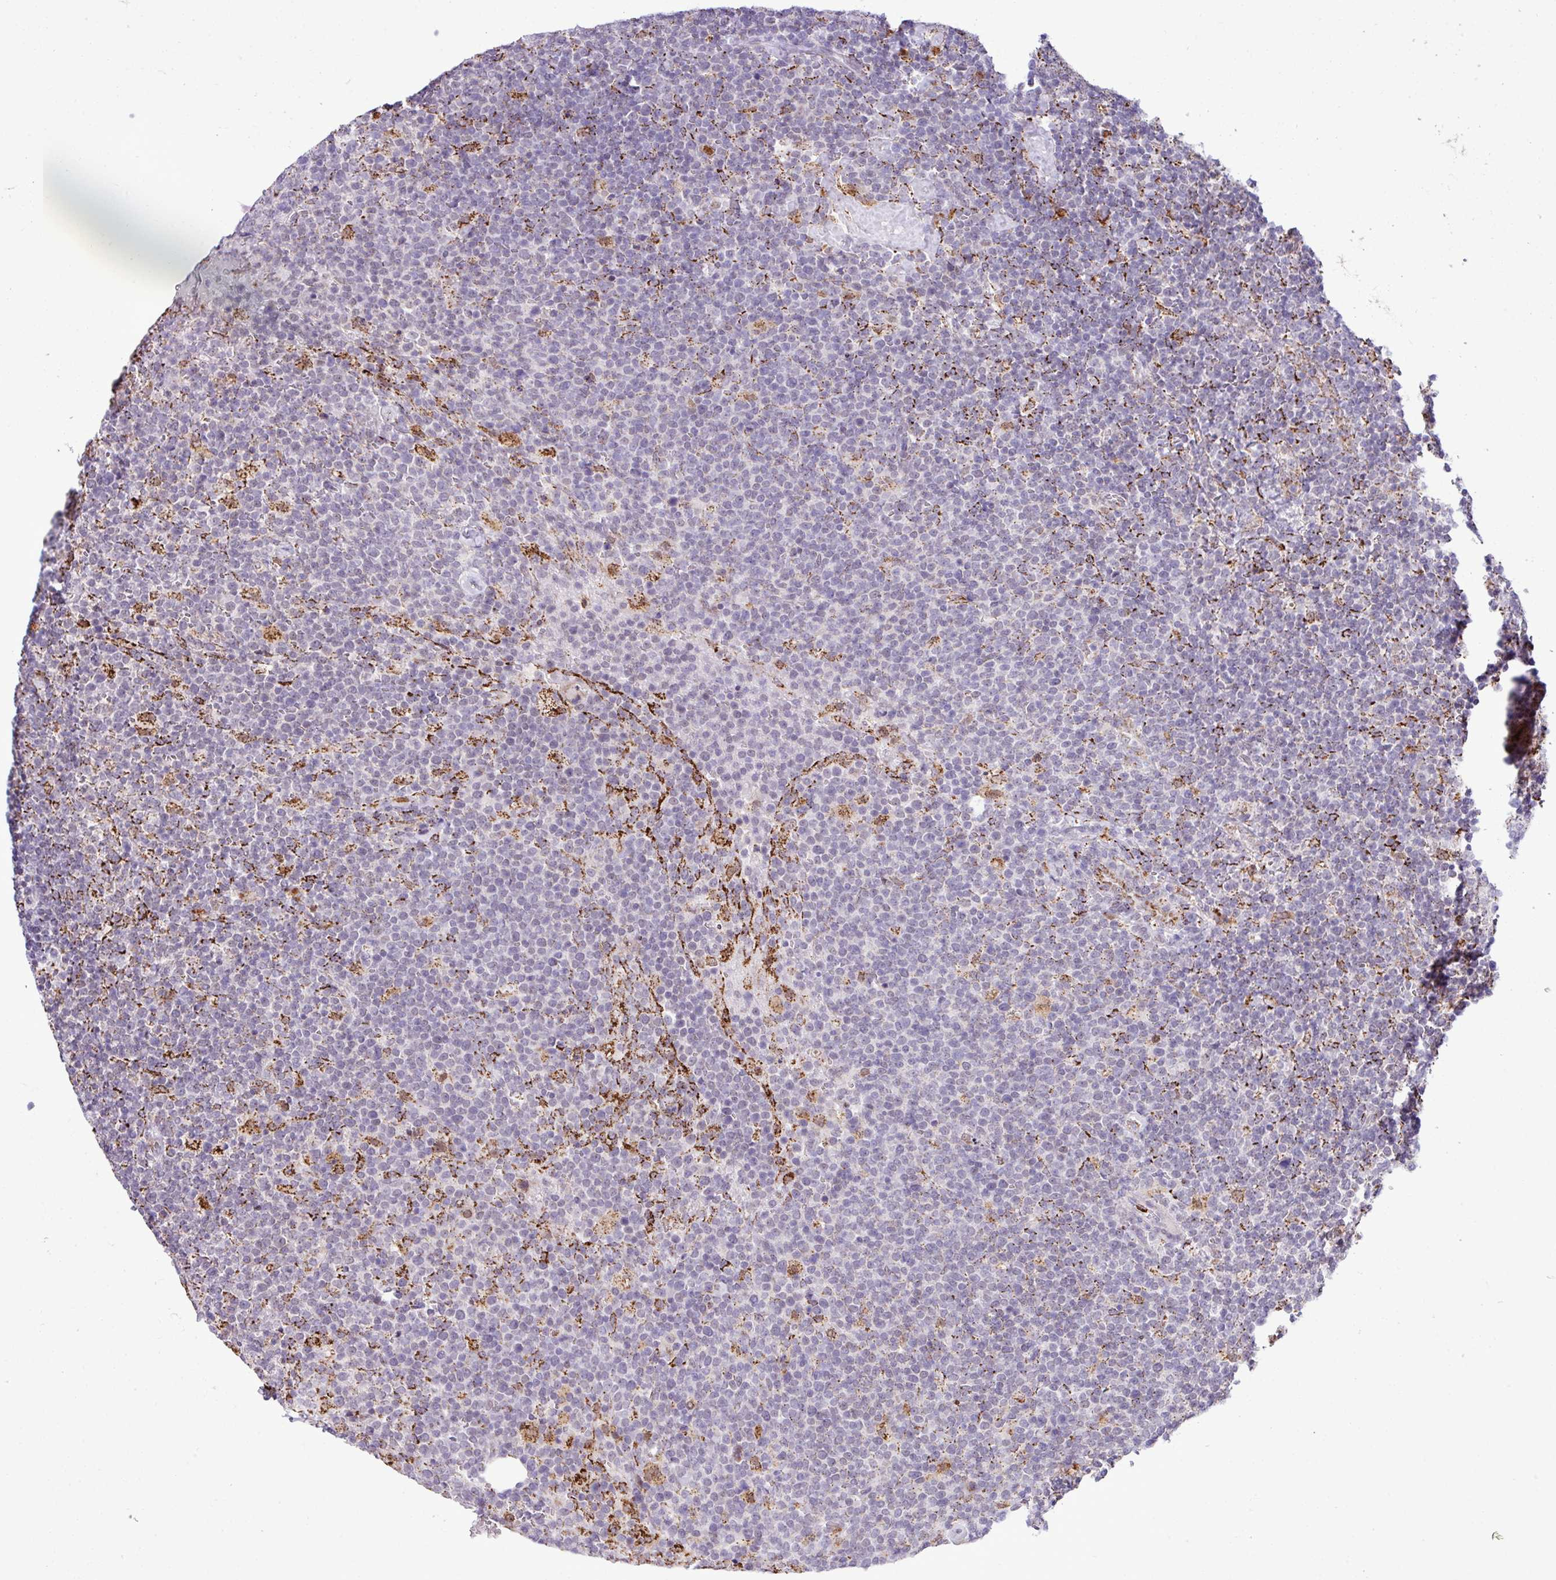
{"staining": {"intensity": "negative", "quantity": "none", "location": "none"}, "tissue": "lymphoma", "cell_type": "Tumor cells", "image_type": "cancer", "snomed": [{"axis": "morphology", "description": "Malignant lymphoma, non-Hodgkin's type, High grade"}, {"axis": "topography", "description": "Lymph node"}], "caption": "This is an immunohistochemistry photomicrograph of human lymphoma. There is no expression in tumor cells.", "gene": "SGPP1", "patient": {"sex": "male", "age": 61}}